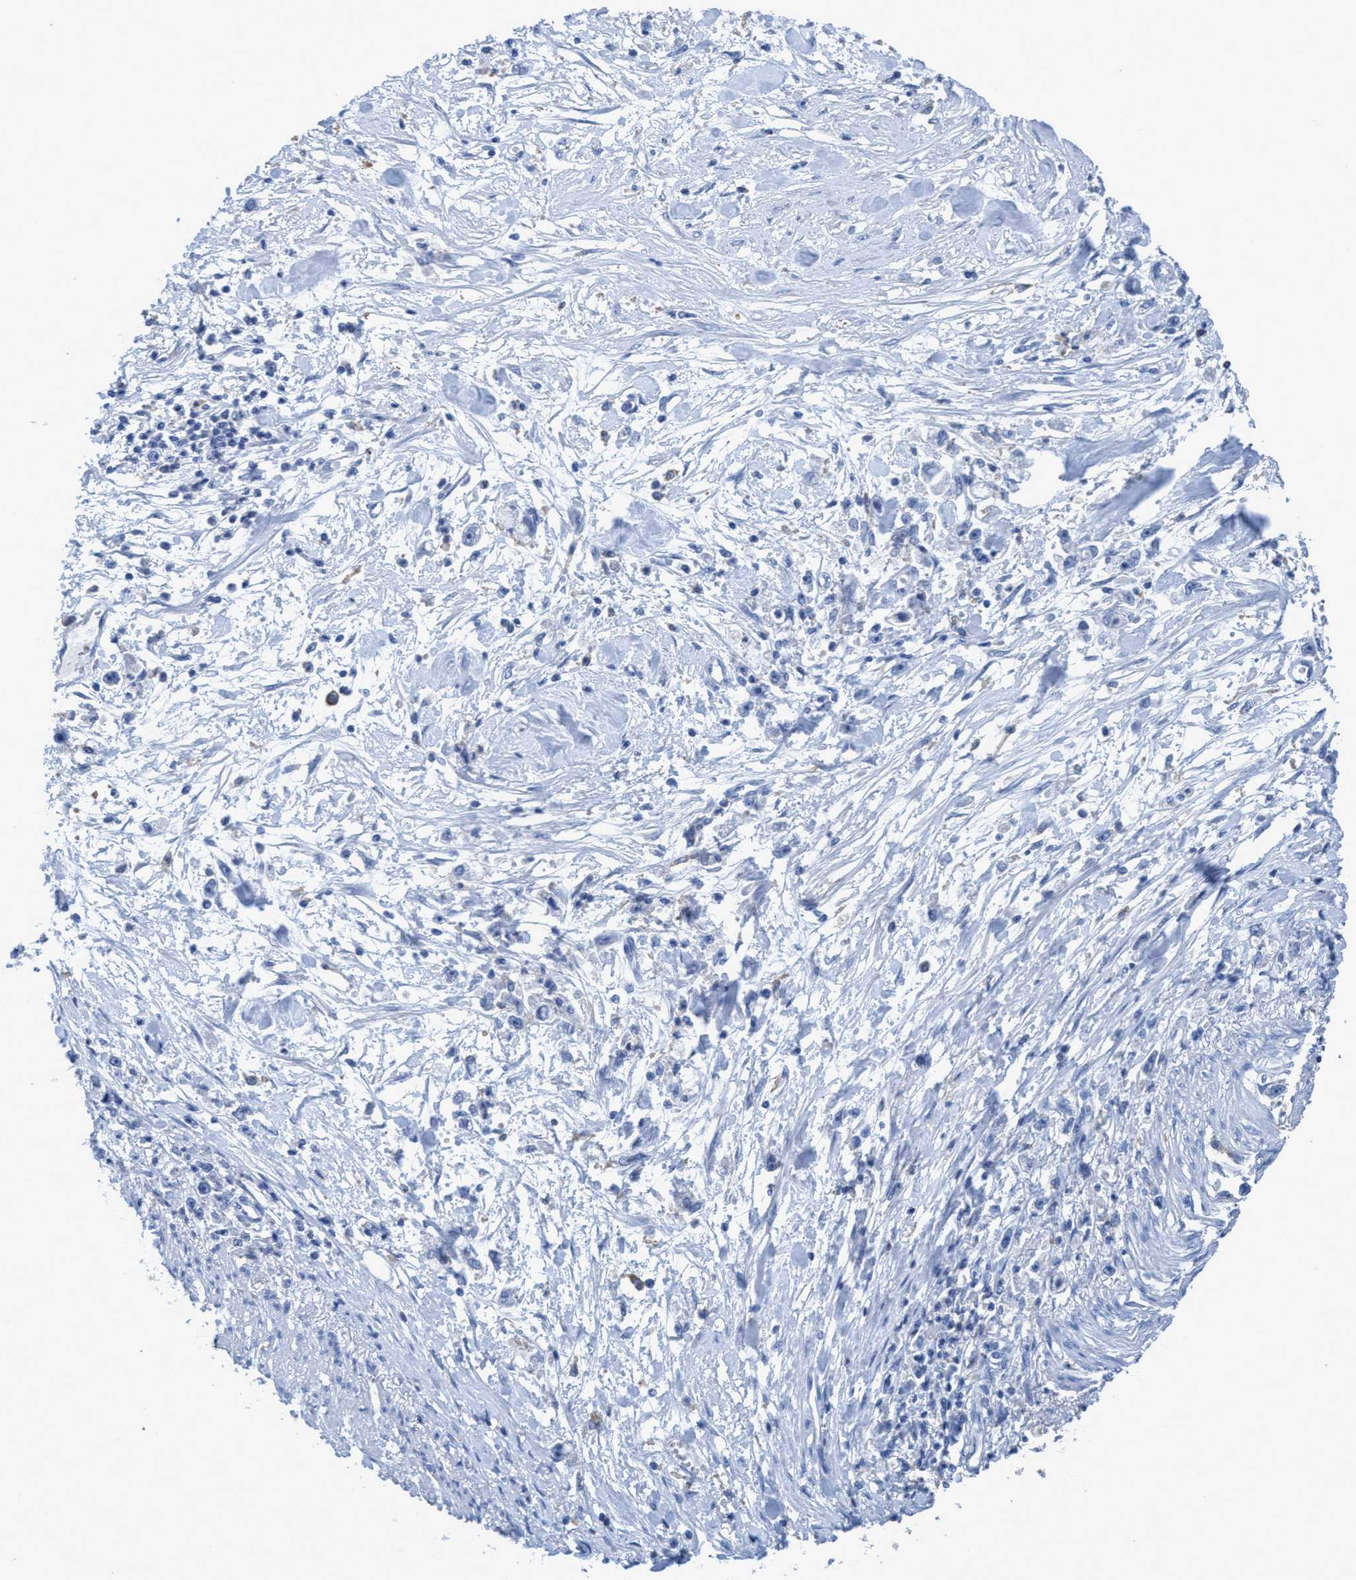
{"staining": {"intensity": "negative", "quantity": "none", "location": "none"}, "tissue": "stomach cancer", "cell_type": "Tumor cells", "image_type": "cancer", "snomed": [{"axis": "morphology", "description": "Adenocarcinoma, NOS"}, {"axis": "topography", "description": "Stomach"}], "caption": "Stomach cancer (adenocarcinoma) was stained to show a protein in brown. There is no significant staining in tumor cells.", "gene": "DNAI1", "patient": {"sex": "female", "age": 59}}